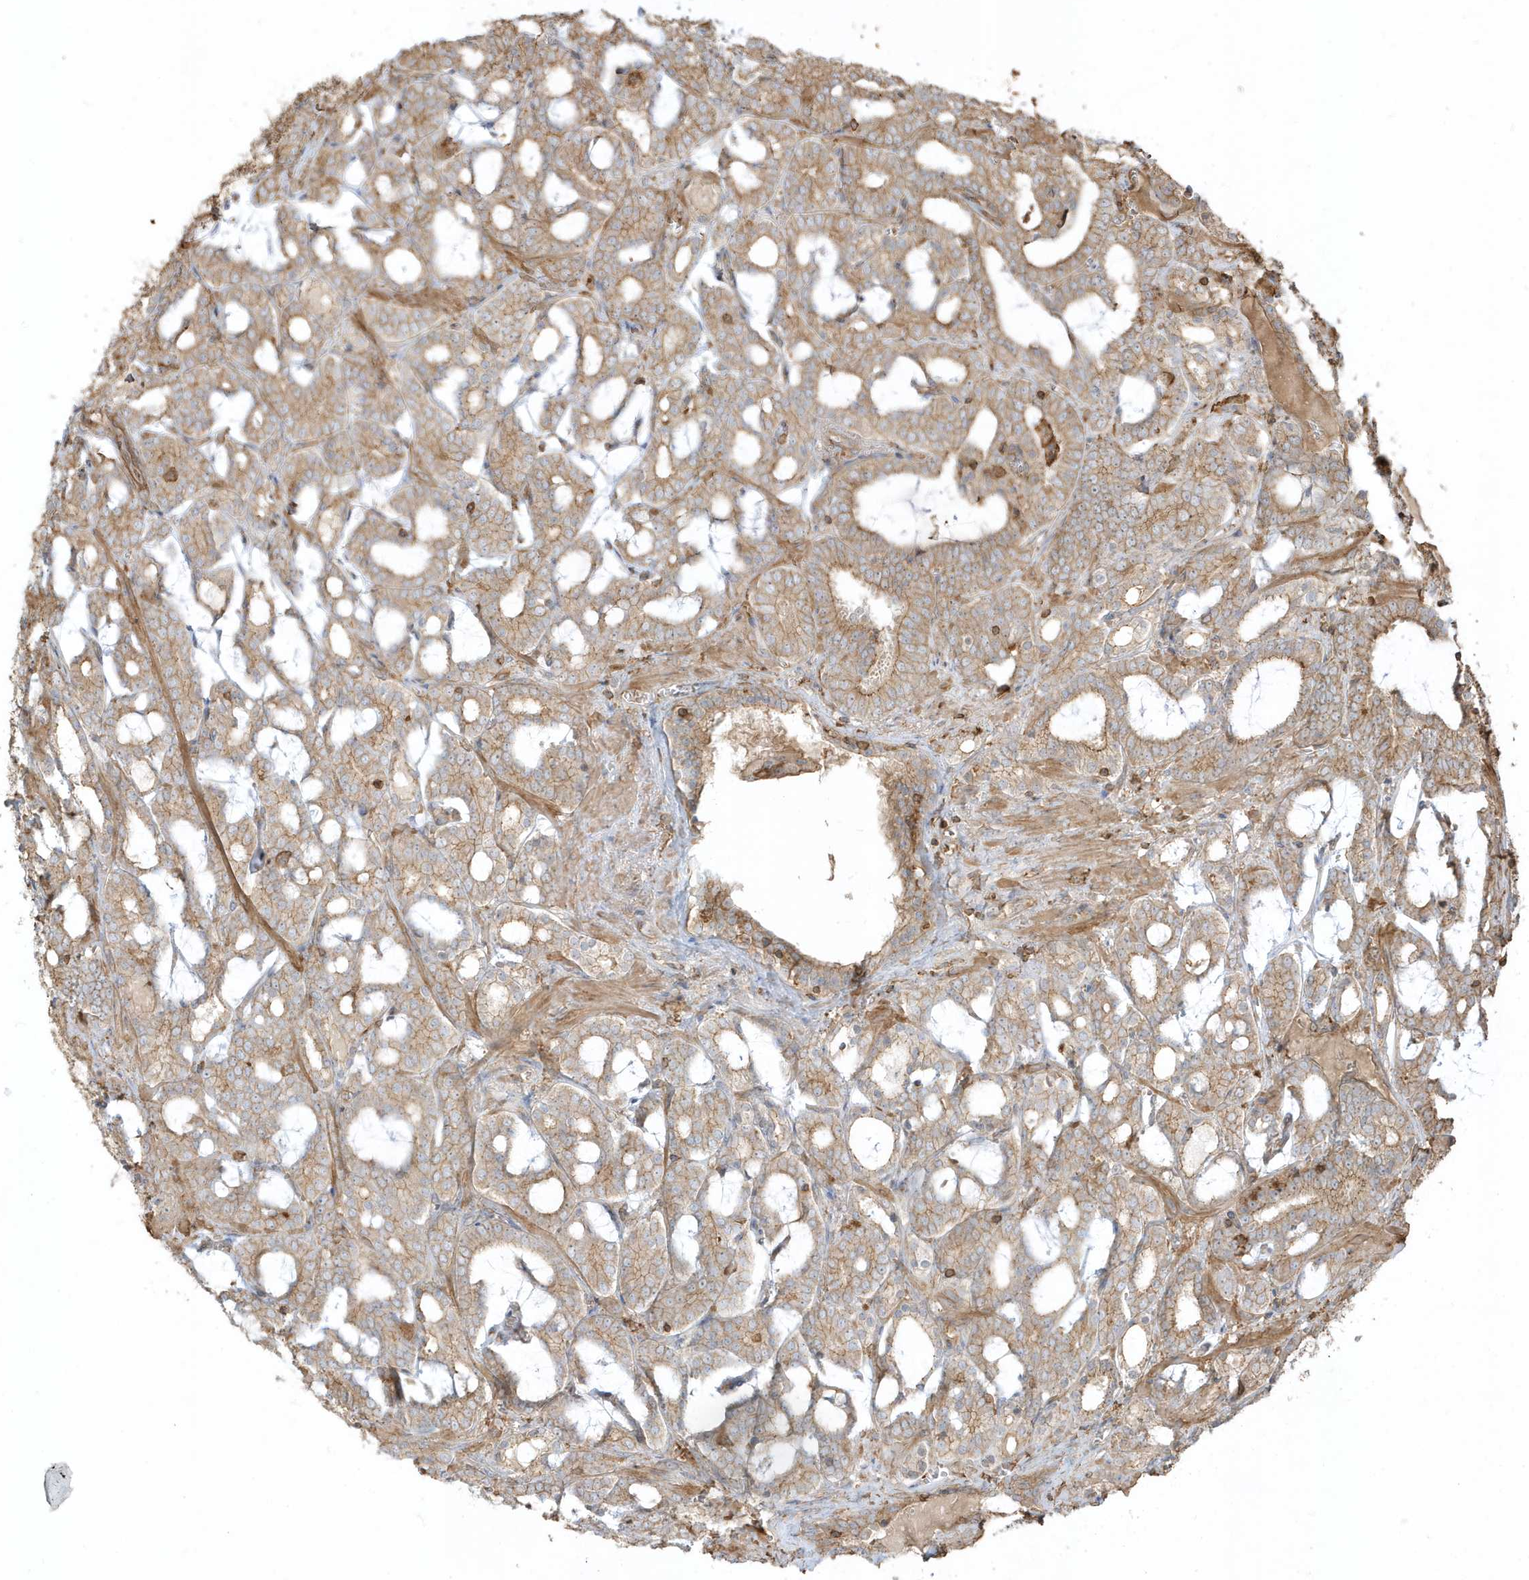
{"staining": {"intensity": "moderate", "quantity": ">75%", "location": "cytoplasmic/membranous"}, "tissue": "prostate cancer", "cell_type": "Tumor cells", "image_type": "cancer", "snomed": [{"axis": "morphology", "description": "Adenocarcinoma, High grade"}, {"axis": "topography", "description": "Prostate and seminal vesicle, NOS"}], "caption": "This is a photomicrograph of IHC staining of high-grade adenocarcinoma (prostate), which shows moderate staining in the cytoplasmic/membranous of tumor cells.", "gene": "ZBTB8A", "patient": {"sex": "male", "age": 67}}